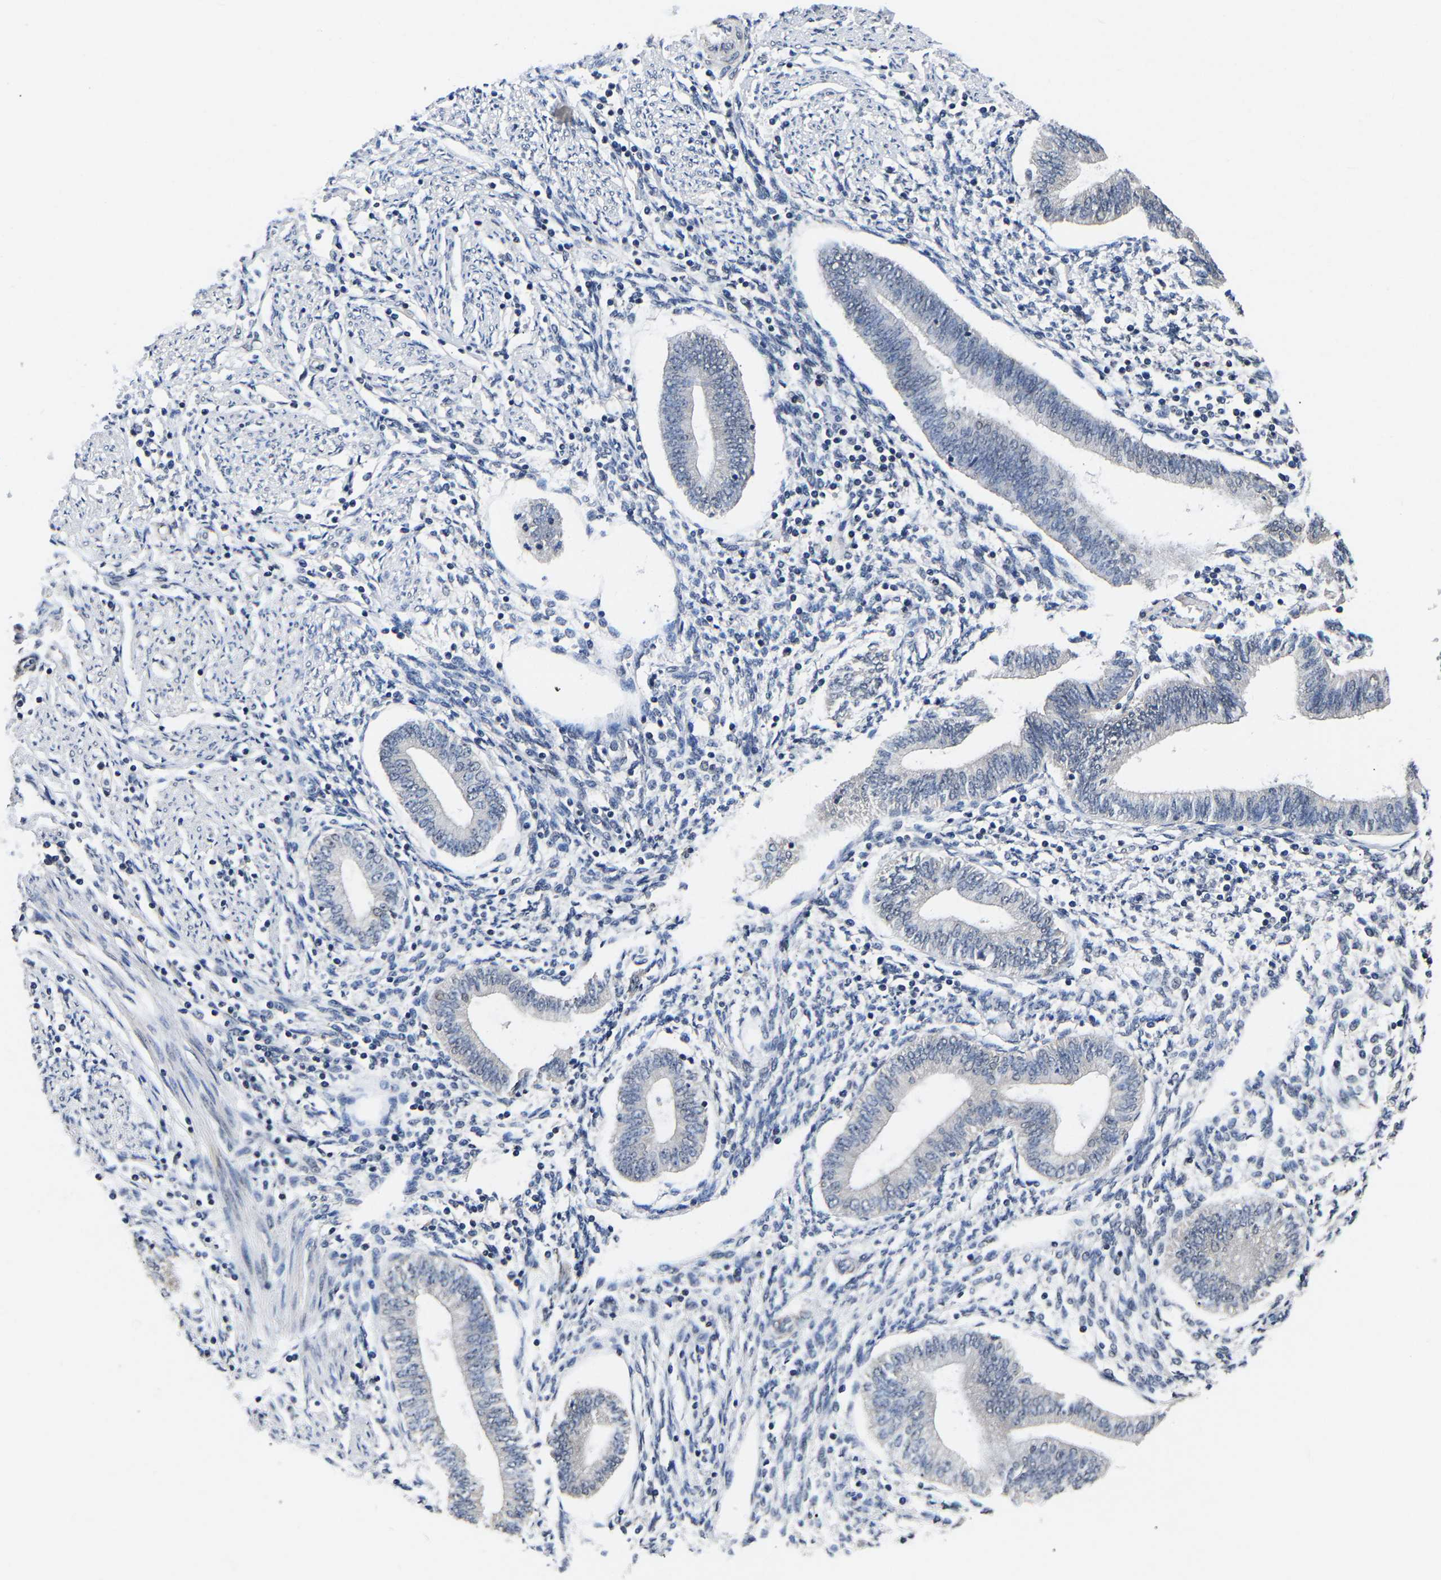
{"staining": {"intensity": "negative", "quantity": "none", "location": "none"}, "tissue": "endometrium", "cell_type": "Cells in endometrial stroma", "image_type": "normal", "snomed": [{"axis": "morphology", "description": "Normal tissue, NOS"}, {"axis": "topography", "description": "Endometrium"}], "caption": "Photomicrograph shows no protein expression in cells in endometrial stroma of unremarkable endometrium. (DAB (3,3'-diaminobenzidine) IHC visualized using brightfield microscopy, high magnification).", "gene": "METTL16", "patient": {"sex": "female", "age": 50}}